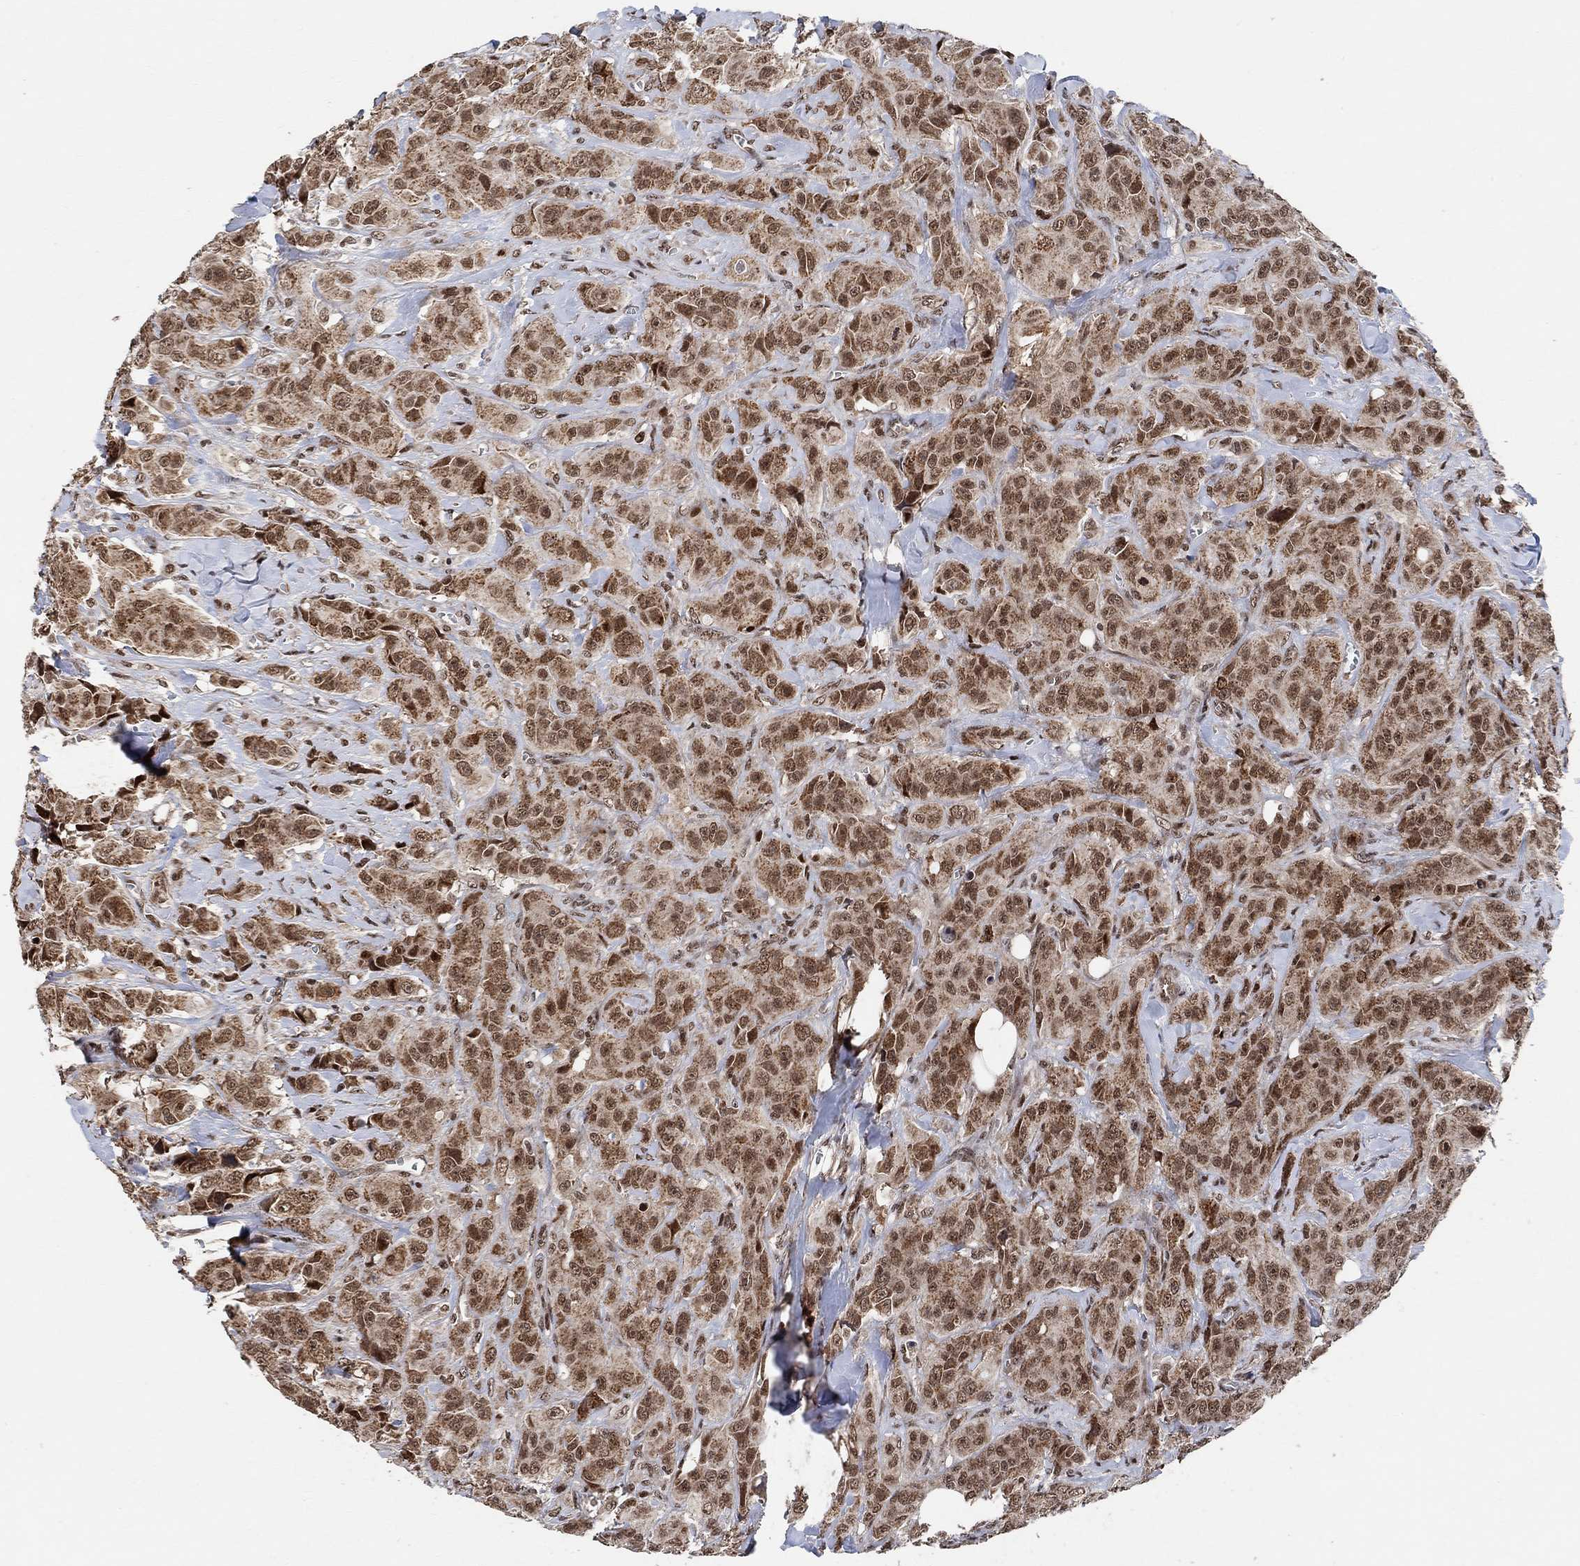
{"staining": {"intensity": "moderate", "quantity": ">75%", "location": "cytoplasmic/membranous,nuclear"}, "tissue": "breast cancer", "cell_type": "Tumor cells", "image_type": "cancer", "snomed": [{"axis": "morphology", "description": "Duct carcinoma"}, {"axis": "topography", "description": "Breast"}], "caption": "Immunohistochemistry micrograph of neoplastic tissue: breast cancer (infiltrating ductal carcinoma) stained using IHC shows medium levels of moderate protein expression localized specifically in the cytoplasmic/membranous and nuclear of tumor cells, appearing as a cytoplasmic/membranous and nuclear brown color.", "gene": "E4F1", "patient": {"sex": "female", "age": 43}}